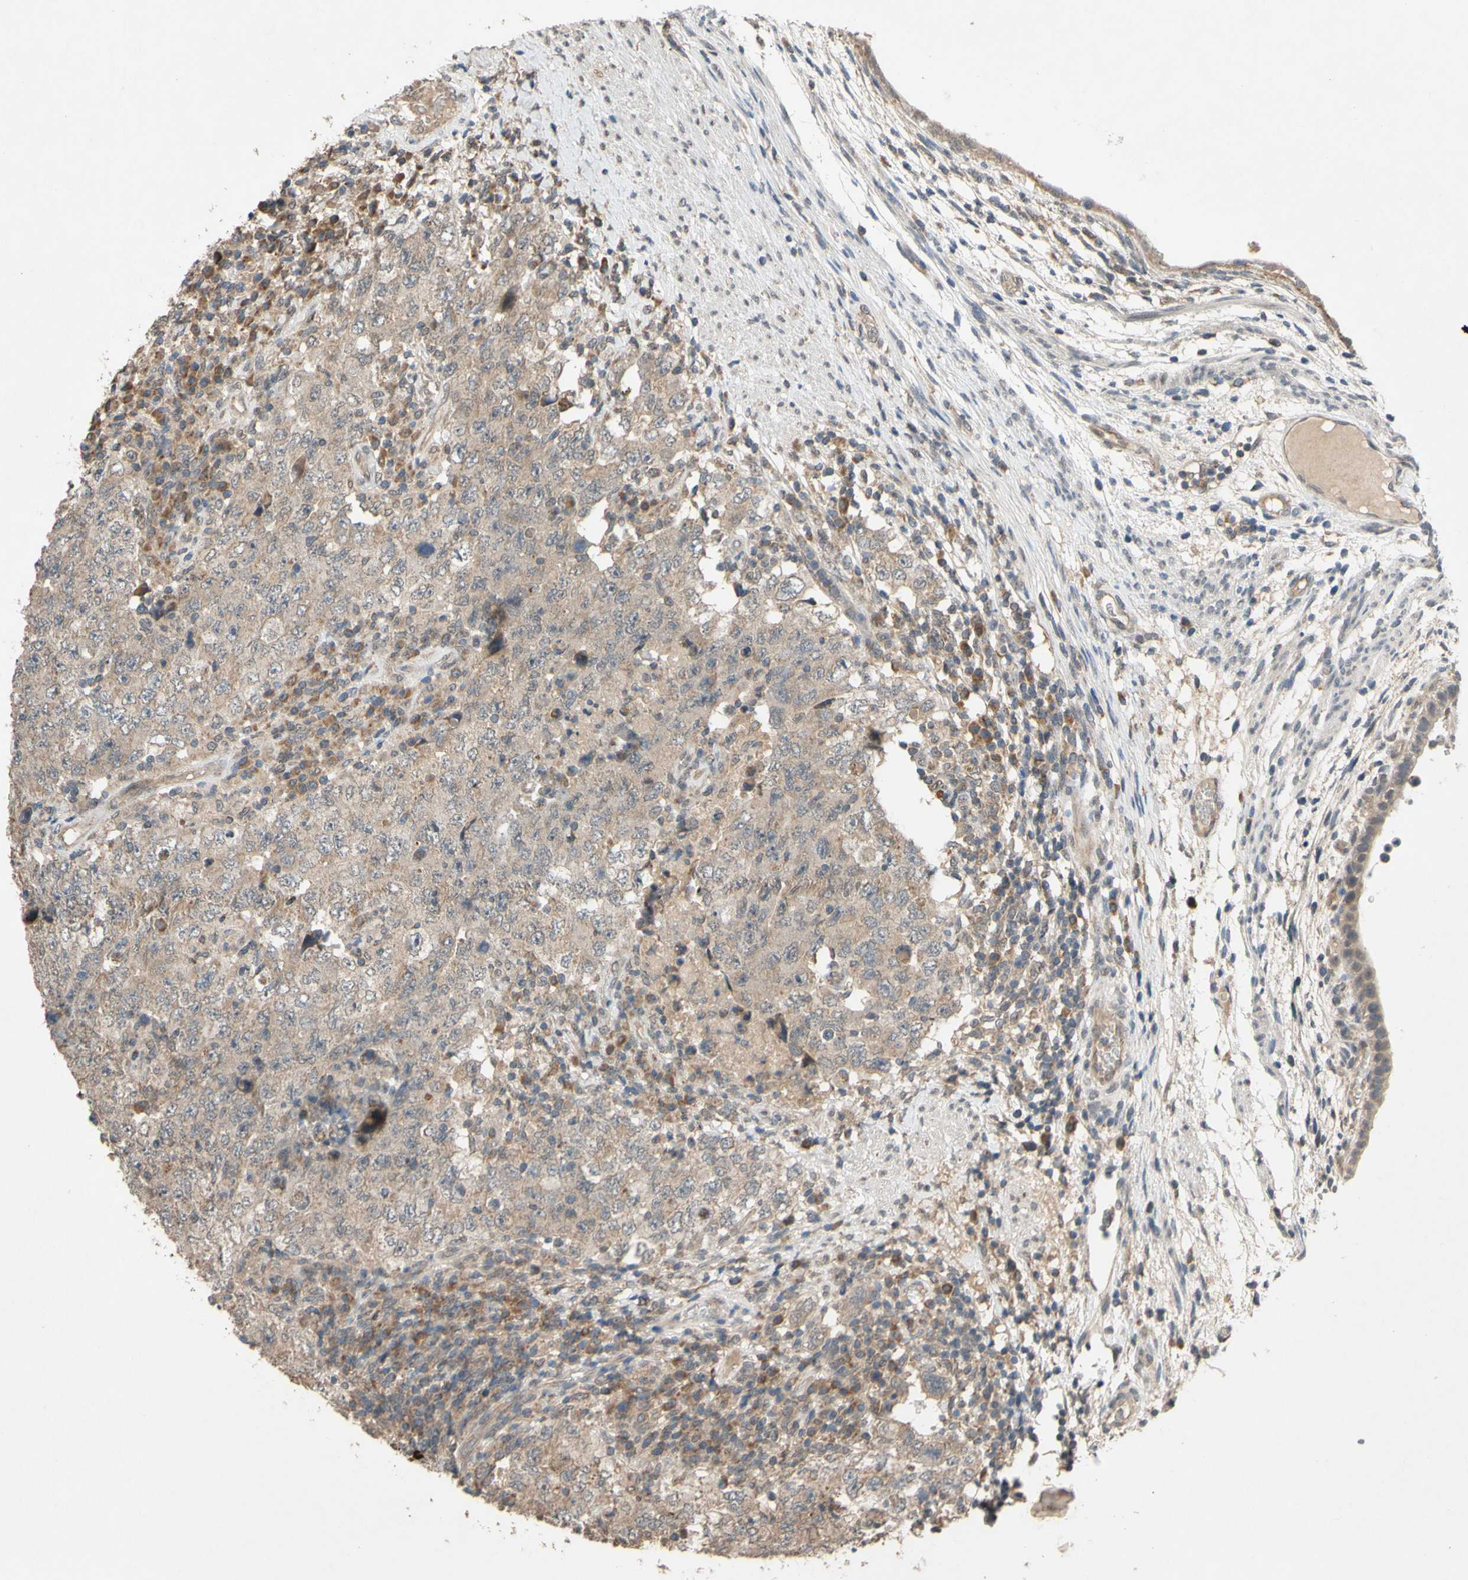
{"staining": {"intensity": "weak", "quantity": ">75%", "location": "cytoplasmic/membranous"}, "tissue": "testis cancer", "cell_type": "Tumor cells", "image_type": "cancer", "snomed": [{"axis": "morphology", "description": "Carcinoma, Embryonal, NOS"}, {"axis": "topography", "description": "Testis"}], "caption": "A micrograph of human testis cancer (embryonal carcinoma) stained for a protein demonstrates weak cytoplasmic/membranous brown staining in tumor cells. (IHC, brightfield microscopy, high magnification).", "gene": "CD164", "patient": {"sex": "male", "age": 26}}